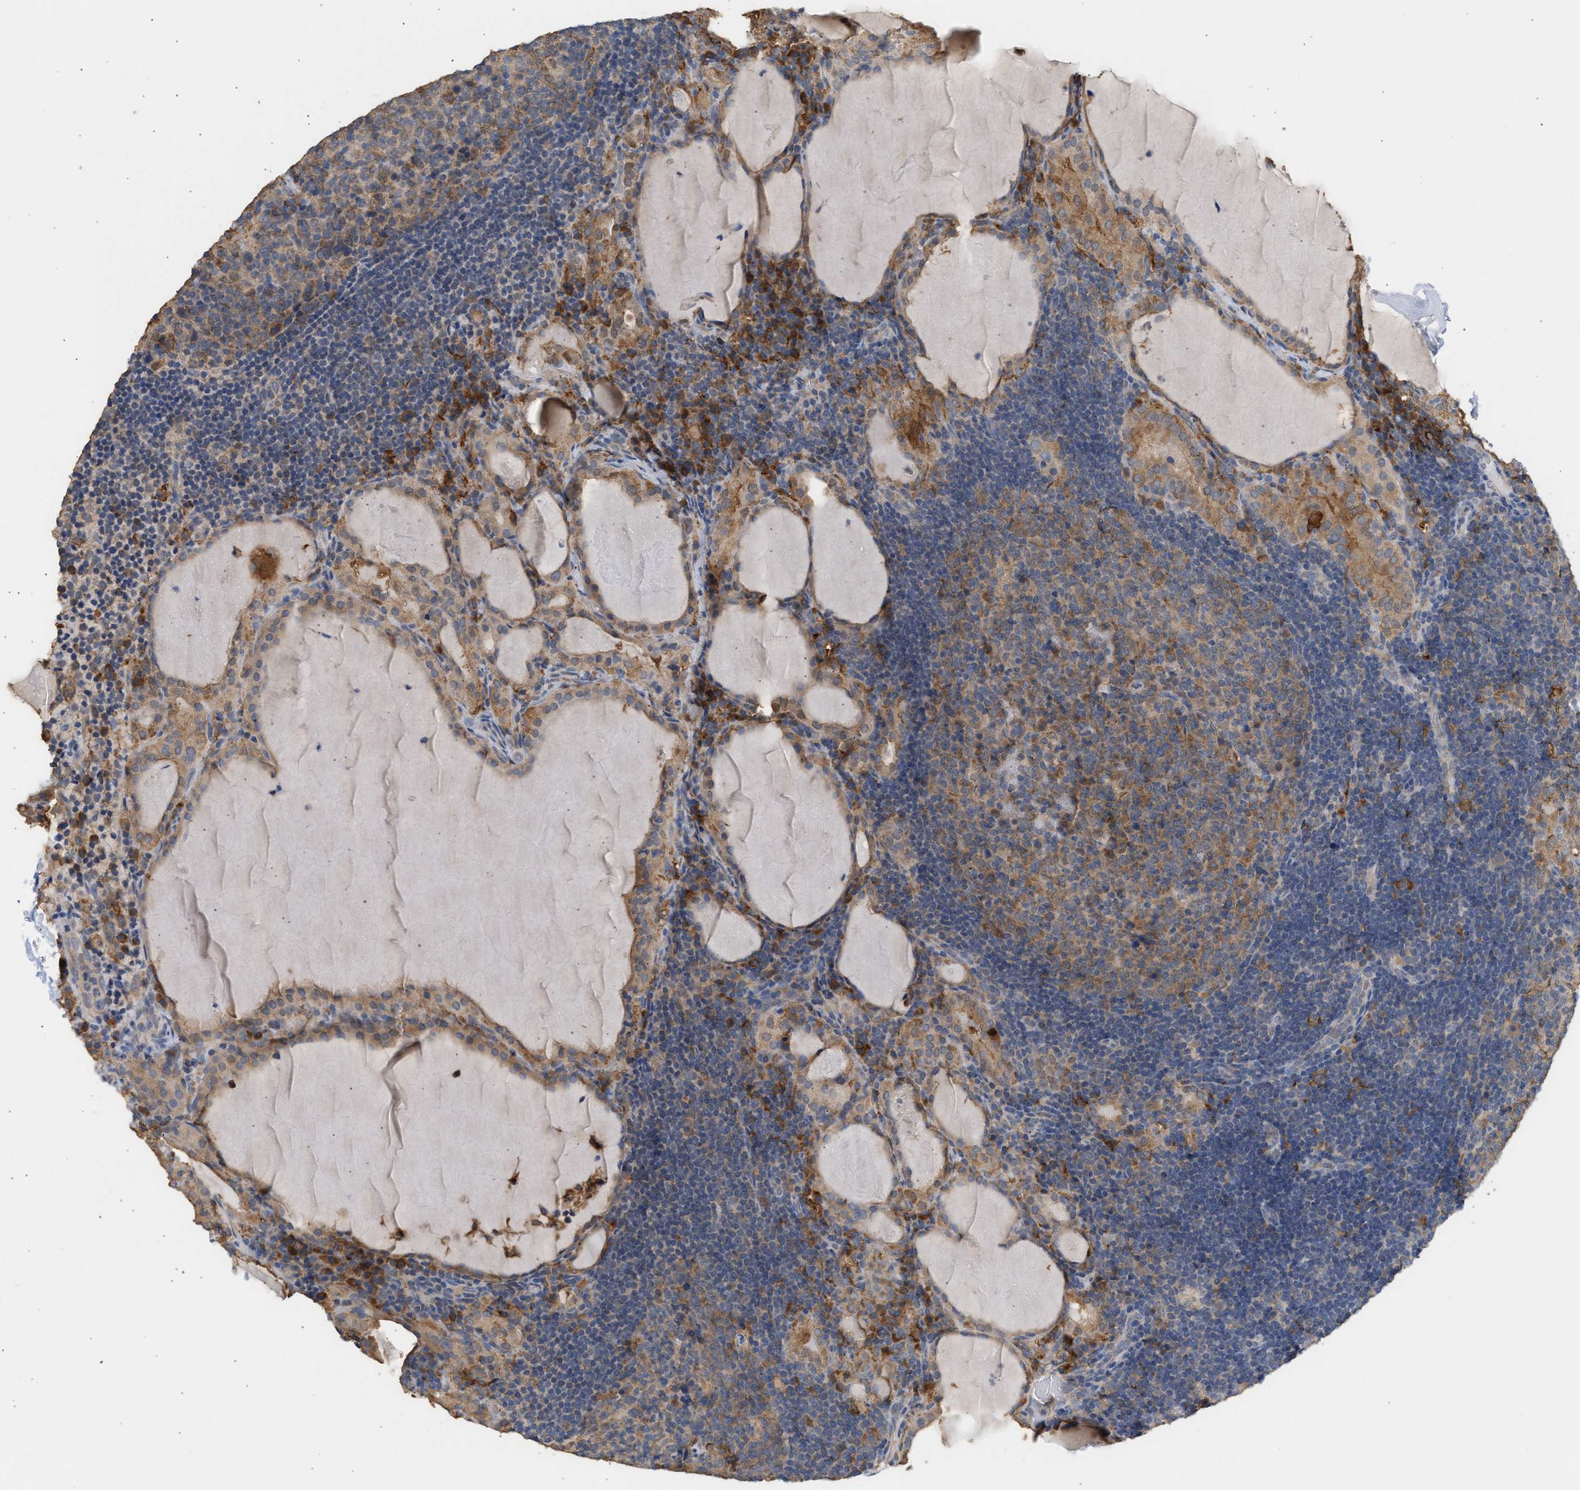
{"staining": {"intensity": "moderate", "quantity": ">75%", "location": "cytoplasmic/membranous"}, "tissue": "thyroid cancer", "cell_type": "Tumor cells", "image_type": "cancer", "snomed": [{"axis": "morphology", "description": "Papillary adenocarcinoma, NOS"}, {"axis": "topography", "description": "Thyroid gland"}], "caption": "Moderate cytoplasmic/membranous staining is present in about >75% of tumor cells in papillary adenocarcinoma (thyroid).", "gene": "GCN1", "patient": {"sex": "female", "age": 42}}